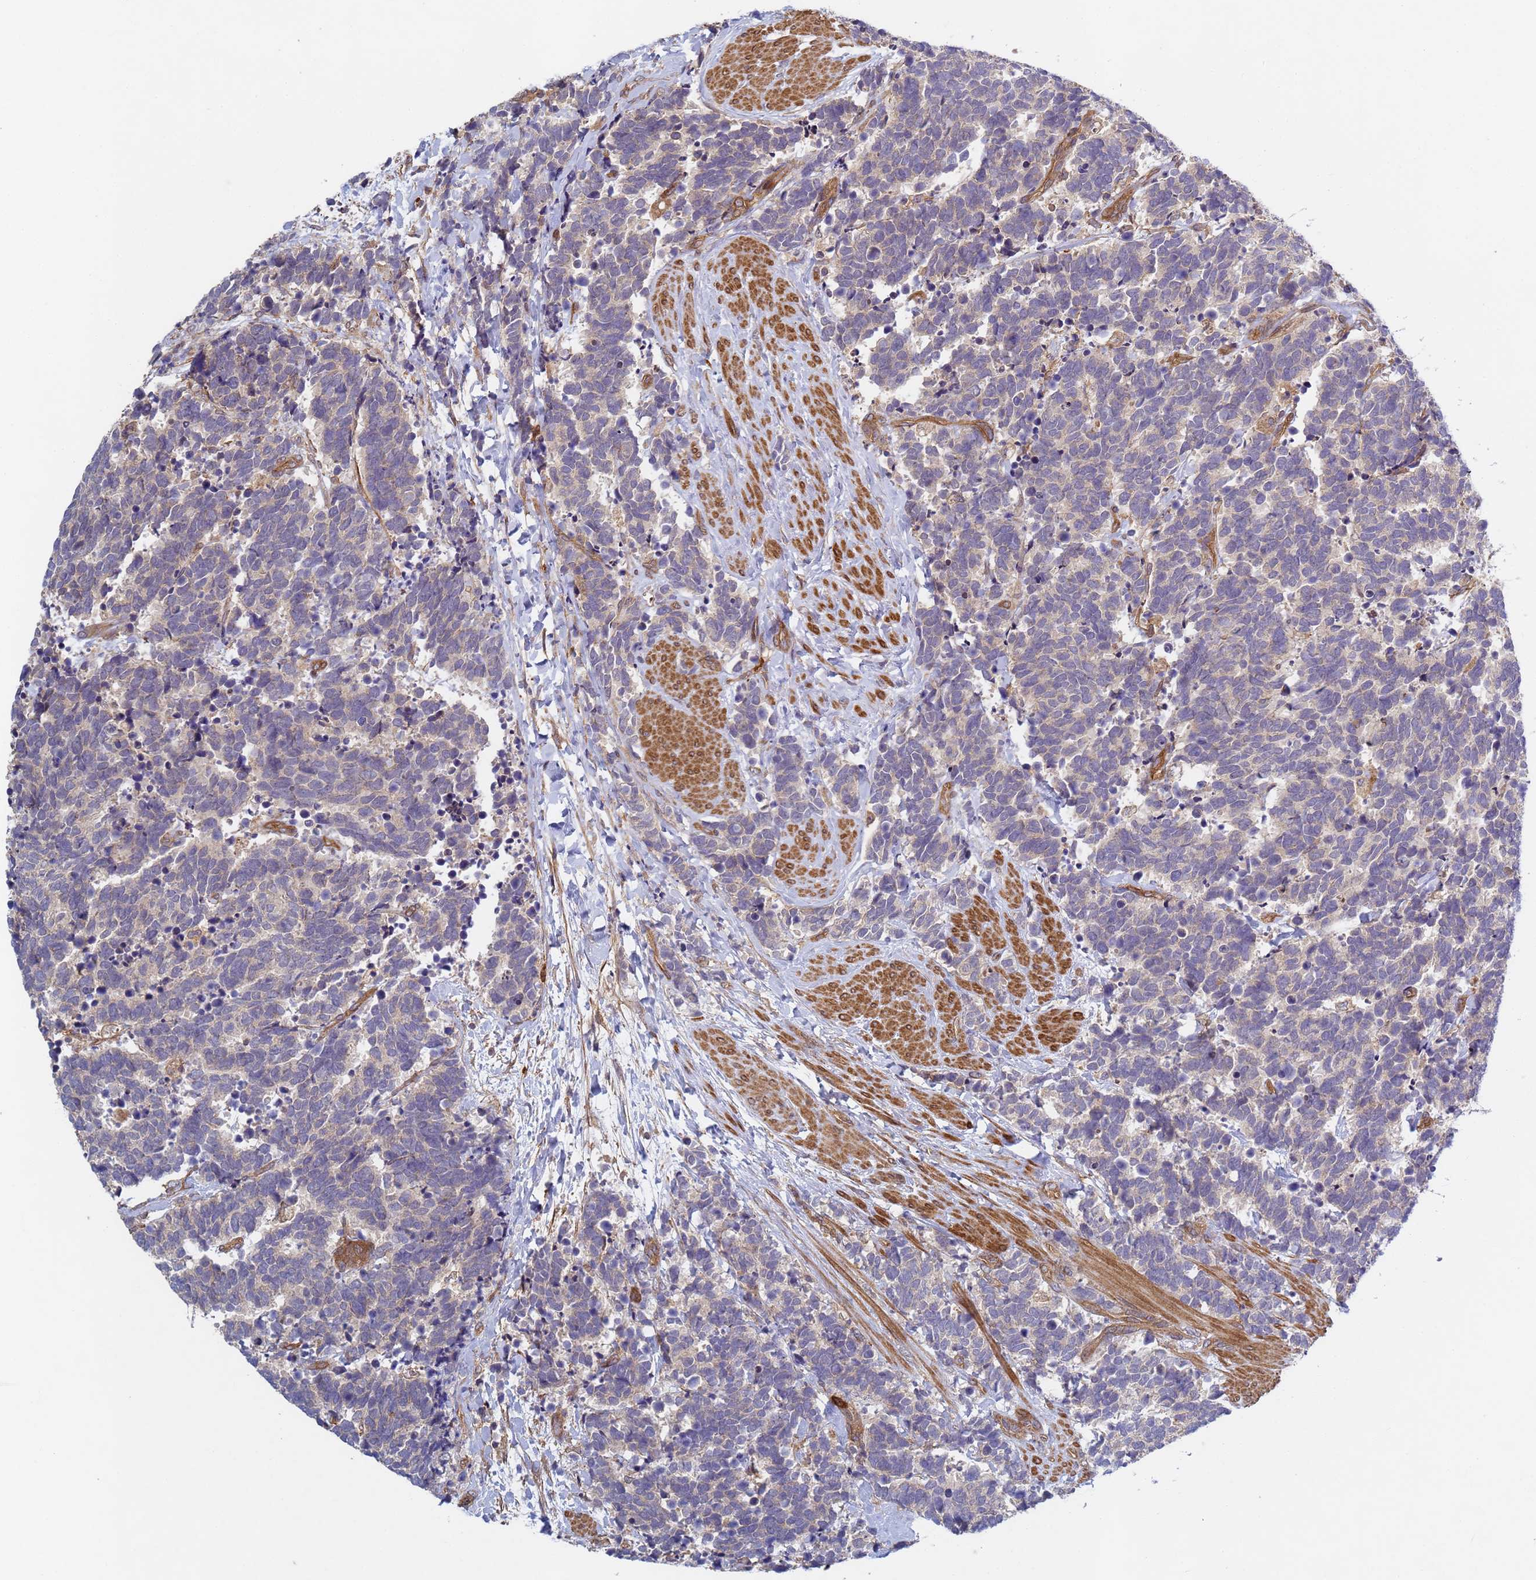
{"staining": {"intensity": "weak", "quantity": "<25%", "location": "cytoplasmic/membranous"}, "tissue": "carcinoid", "cell_type": "Tumor cells", "image_type": "cancer", "snomed": [{"axis": "morphology", "description": "Carcinoma, NOS"}, {"axis": "morphology", "description": "Carcinoid, malignant, NOS"}, {"axis": "topography", "description": "Prostate"}], "caption": "This is a image of immunohistochemistry staining of carcinoma, which shows no staining in tumor cells.", "gene": "C8orf34", "patient": {"sex": "male", "age": 57}}